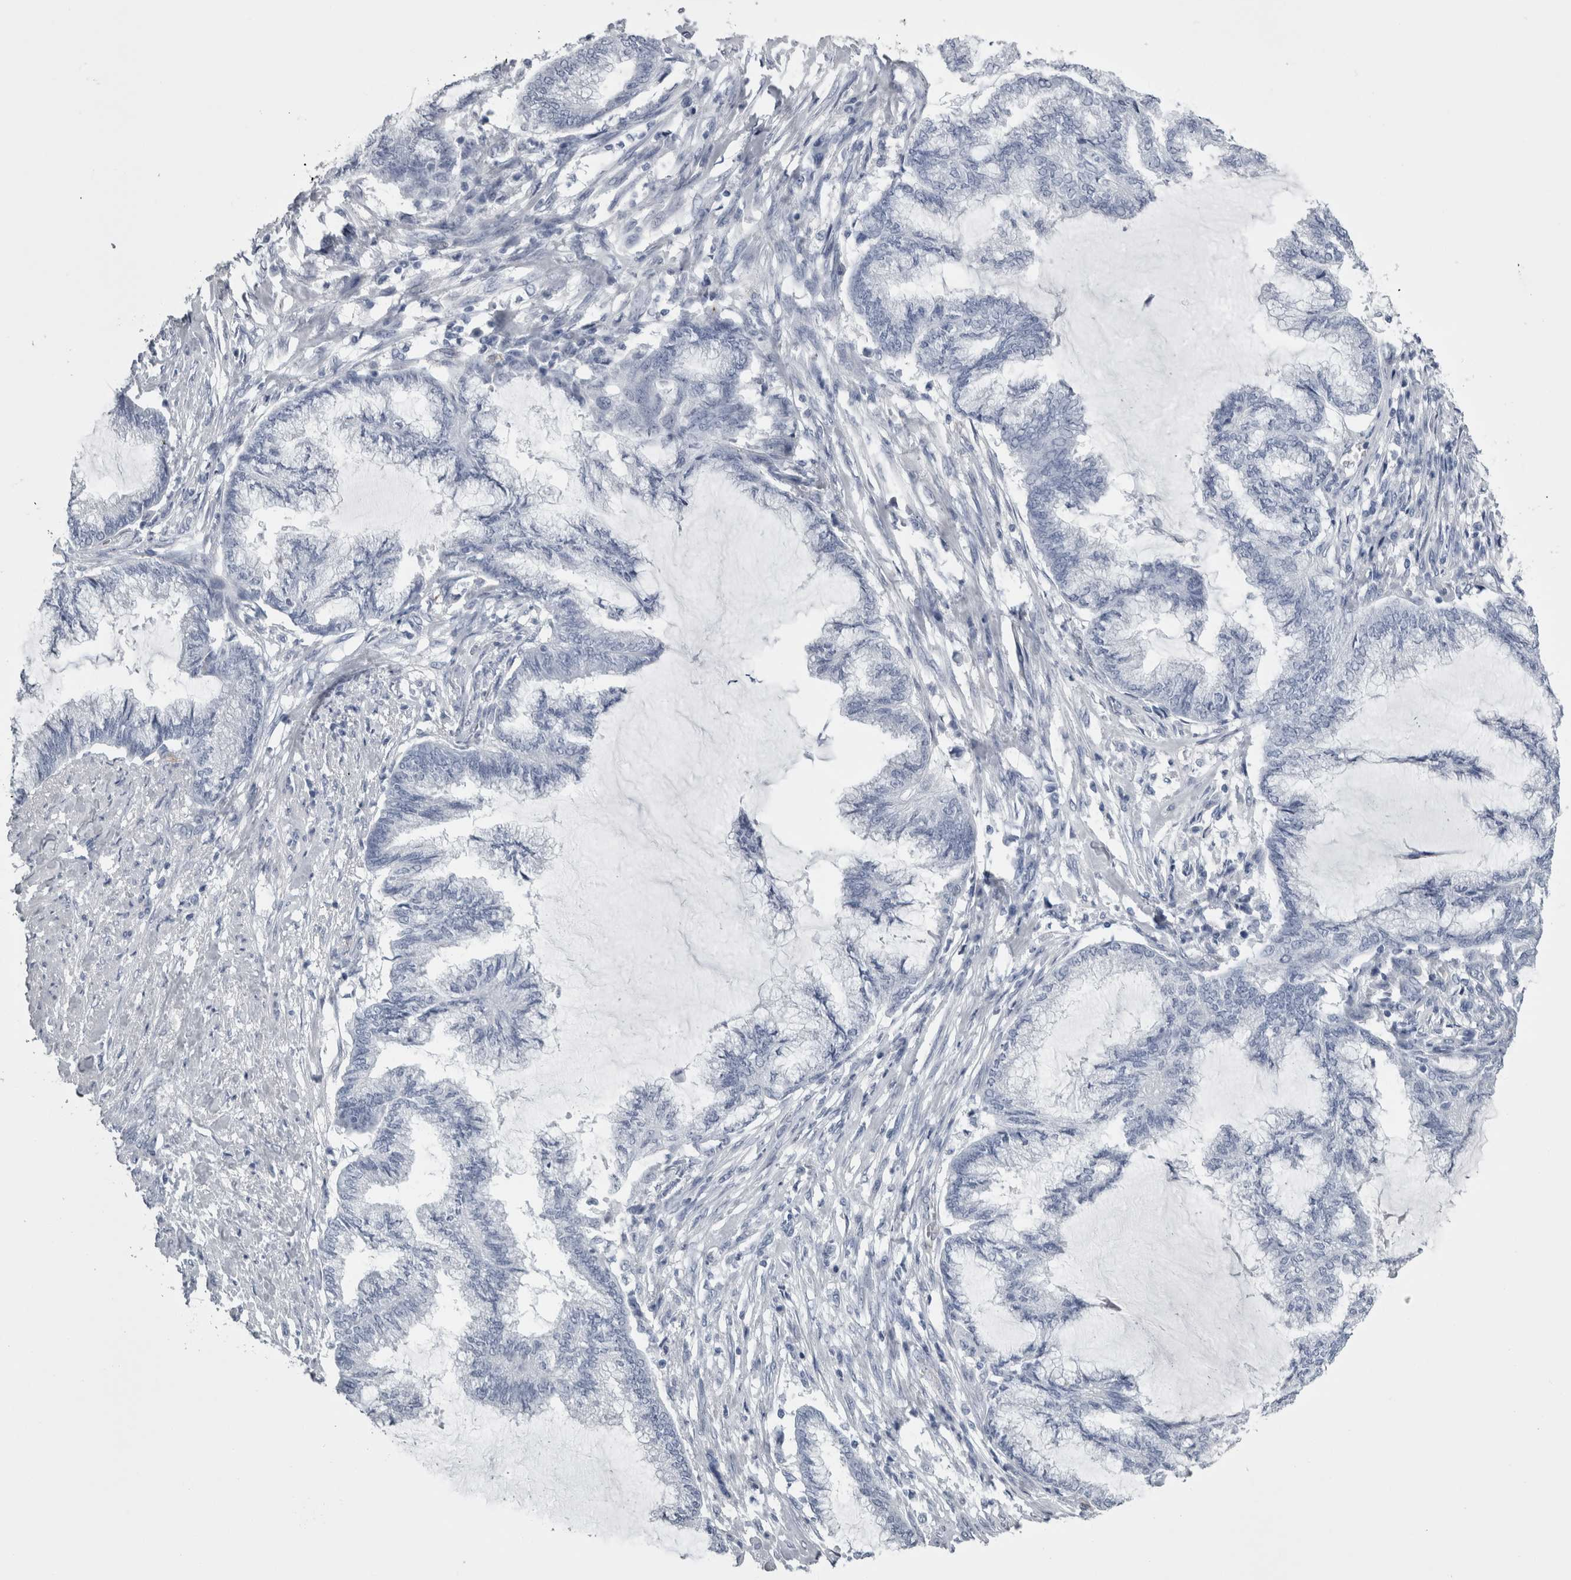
{"staining": {"intensity": "negative", "quantity": "none", "location": "none"}, "tissue": "endometrial cancer", "cell_type": "Tumor cells", "image_type": "cancer", "snomed": [{"axis": "morphology", "description": "Adenocarcinoma, NOS"}, {"axis": "topography", "description": "Endometrium"}], "caption": "Protein analysis of endometrial cancer shows no significant positivity in tumor cells.", "gene": "VWDE", "patient": {"sex": "female", "age": 86}}